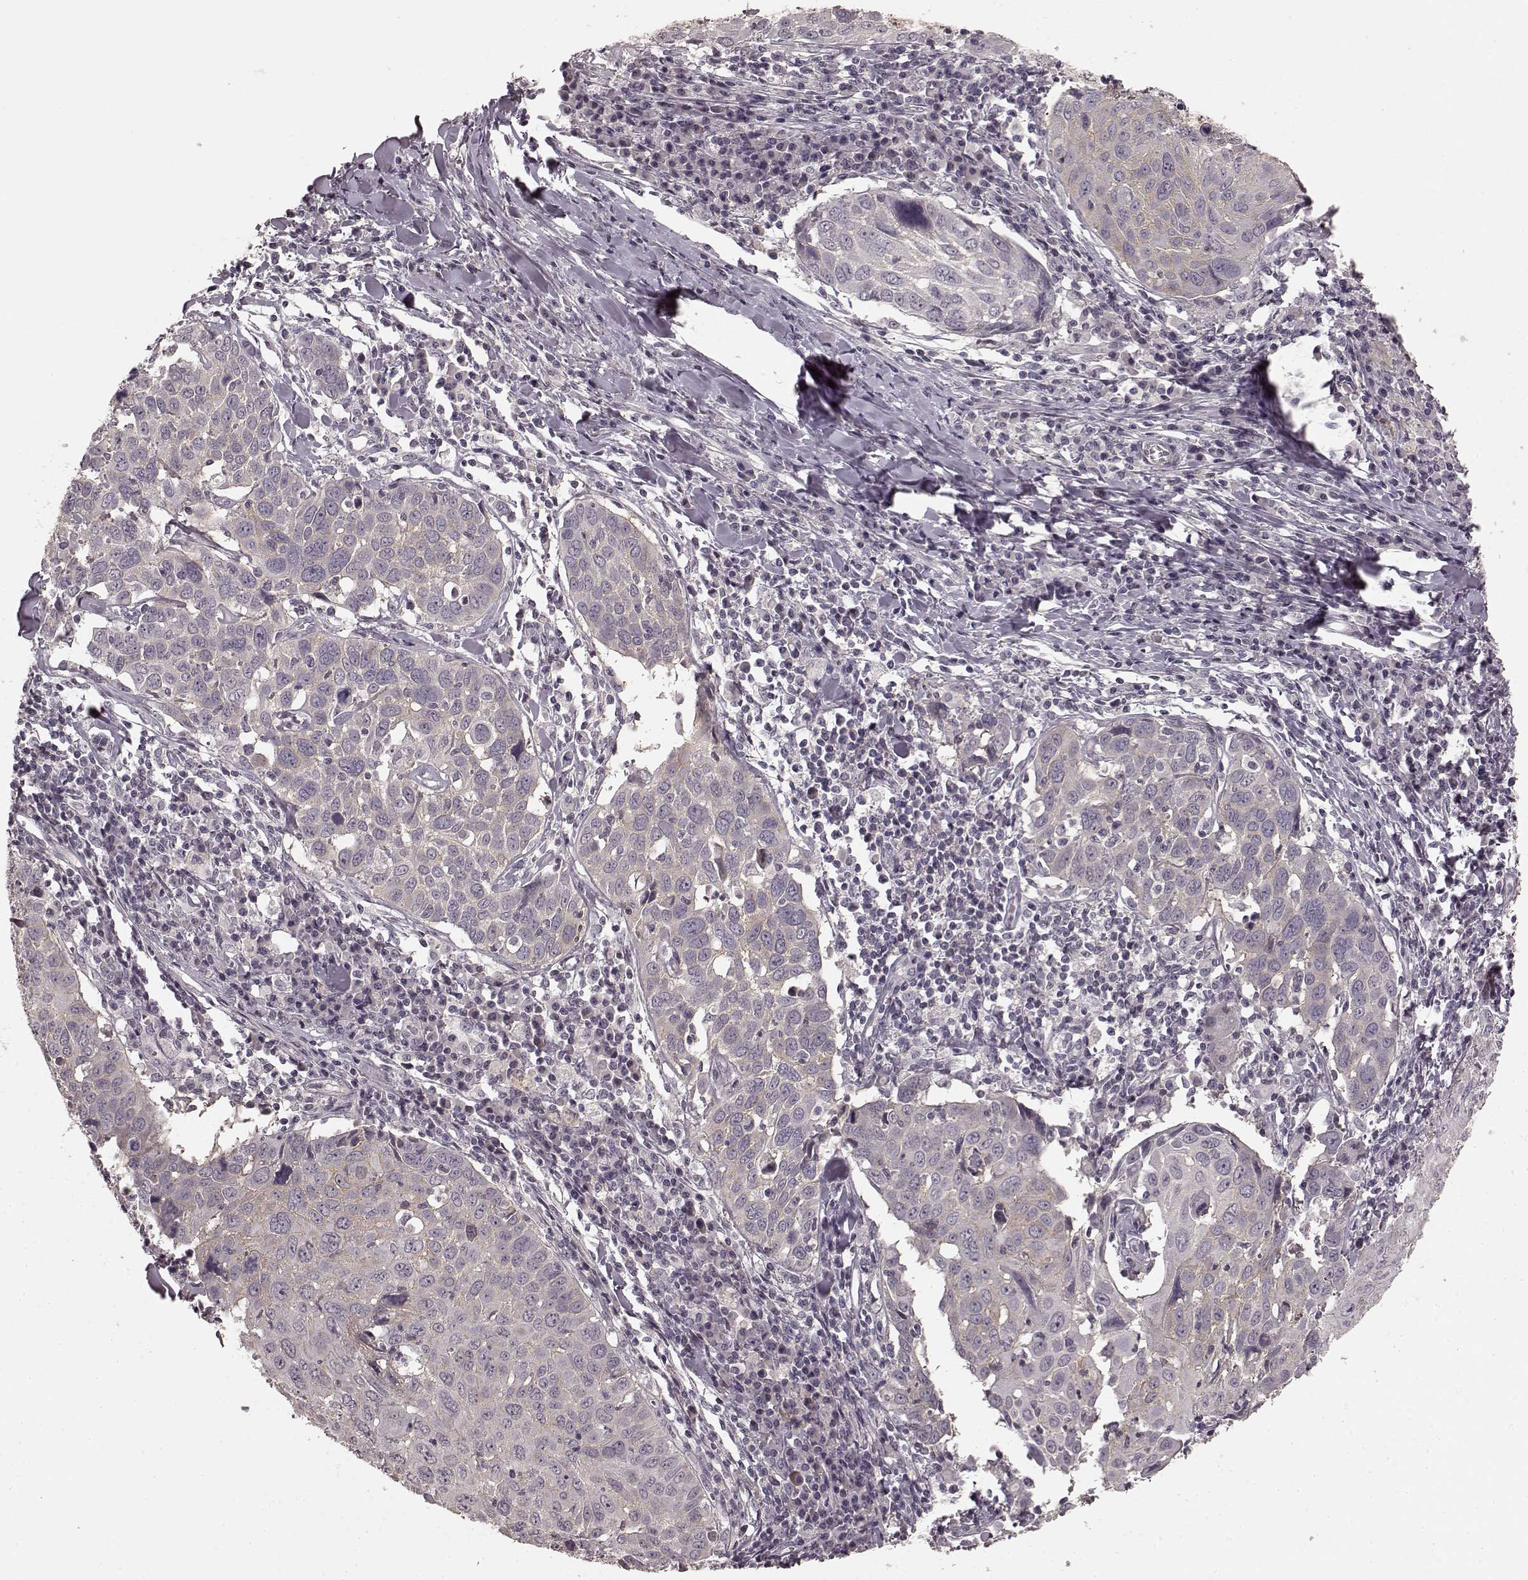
{"staining": {"intensity": "negative", "quantity": "none", "location": "none"}, "tissue": "lung cancer", "cell_type": "Tumor cells", "image_type": "cancer", "snomed": [{"axis": "morphology", "description": "Squamous cell carcinoma, NOS"}, {"axis": "topography", "description": "Lung"}], "caption": "Lung cancer stained for a protein using IHC shows no positivity tumor cells.", "gene": "PRKCE", "patient": {"sex": "male", "age": 57}}